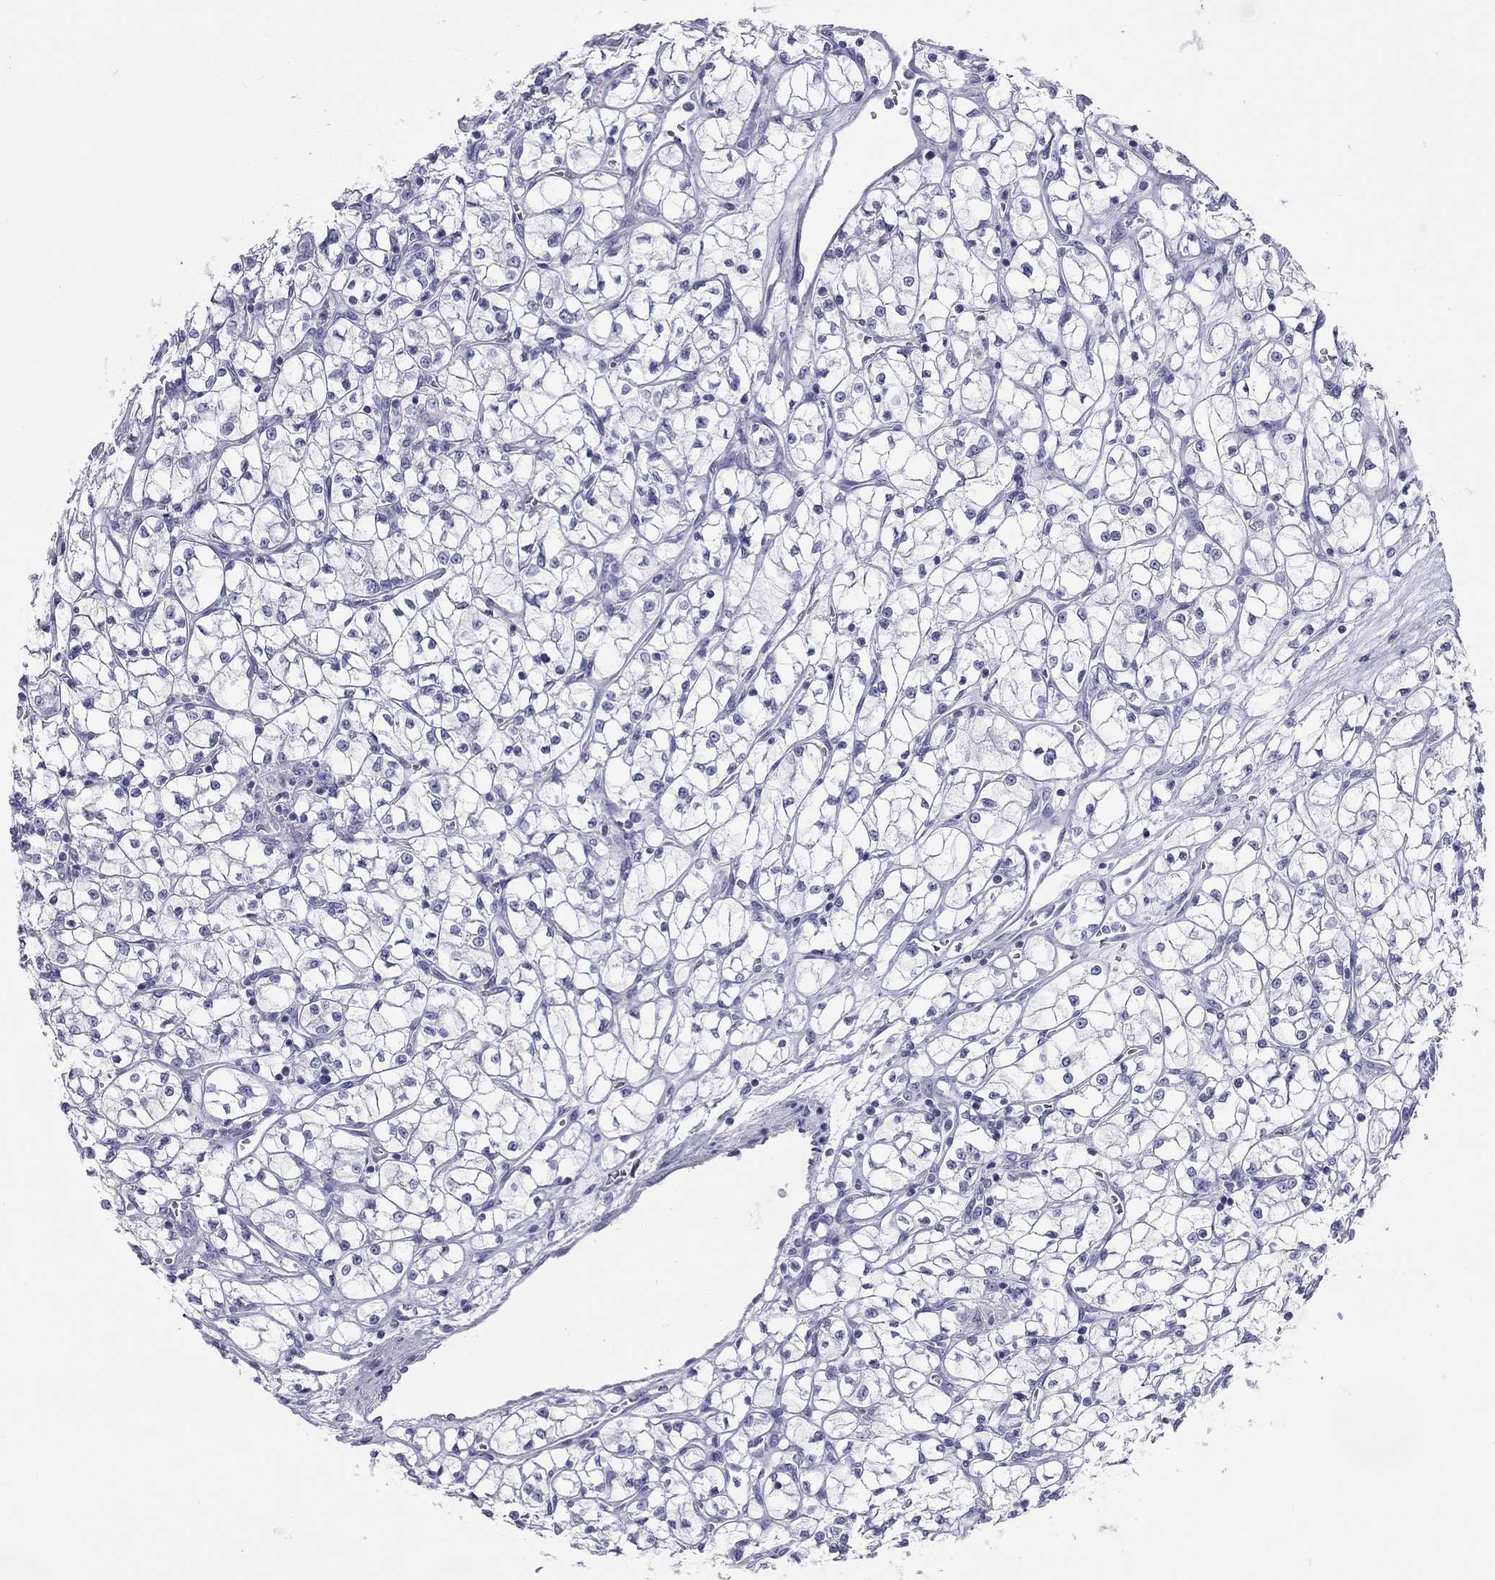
{"staining": {"intensity": "negative", "quantity": "none", "location": "none"}, "tissue": "renal cancer", "cell_type": "Tumor cells", "image_type": "cancer", "snomed": [{"axis": "morphology", "description": "Adenocarcinoma, NOS"}, {"axis": "topography", "description": "Kidney"}], "caption": "Image shows no significant protein staining in tumor cells of renal adenocarcinoma.", "gene": "DPY19L2", "patient": {"sex": "female", "age": 64}}